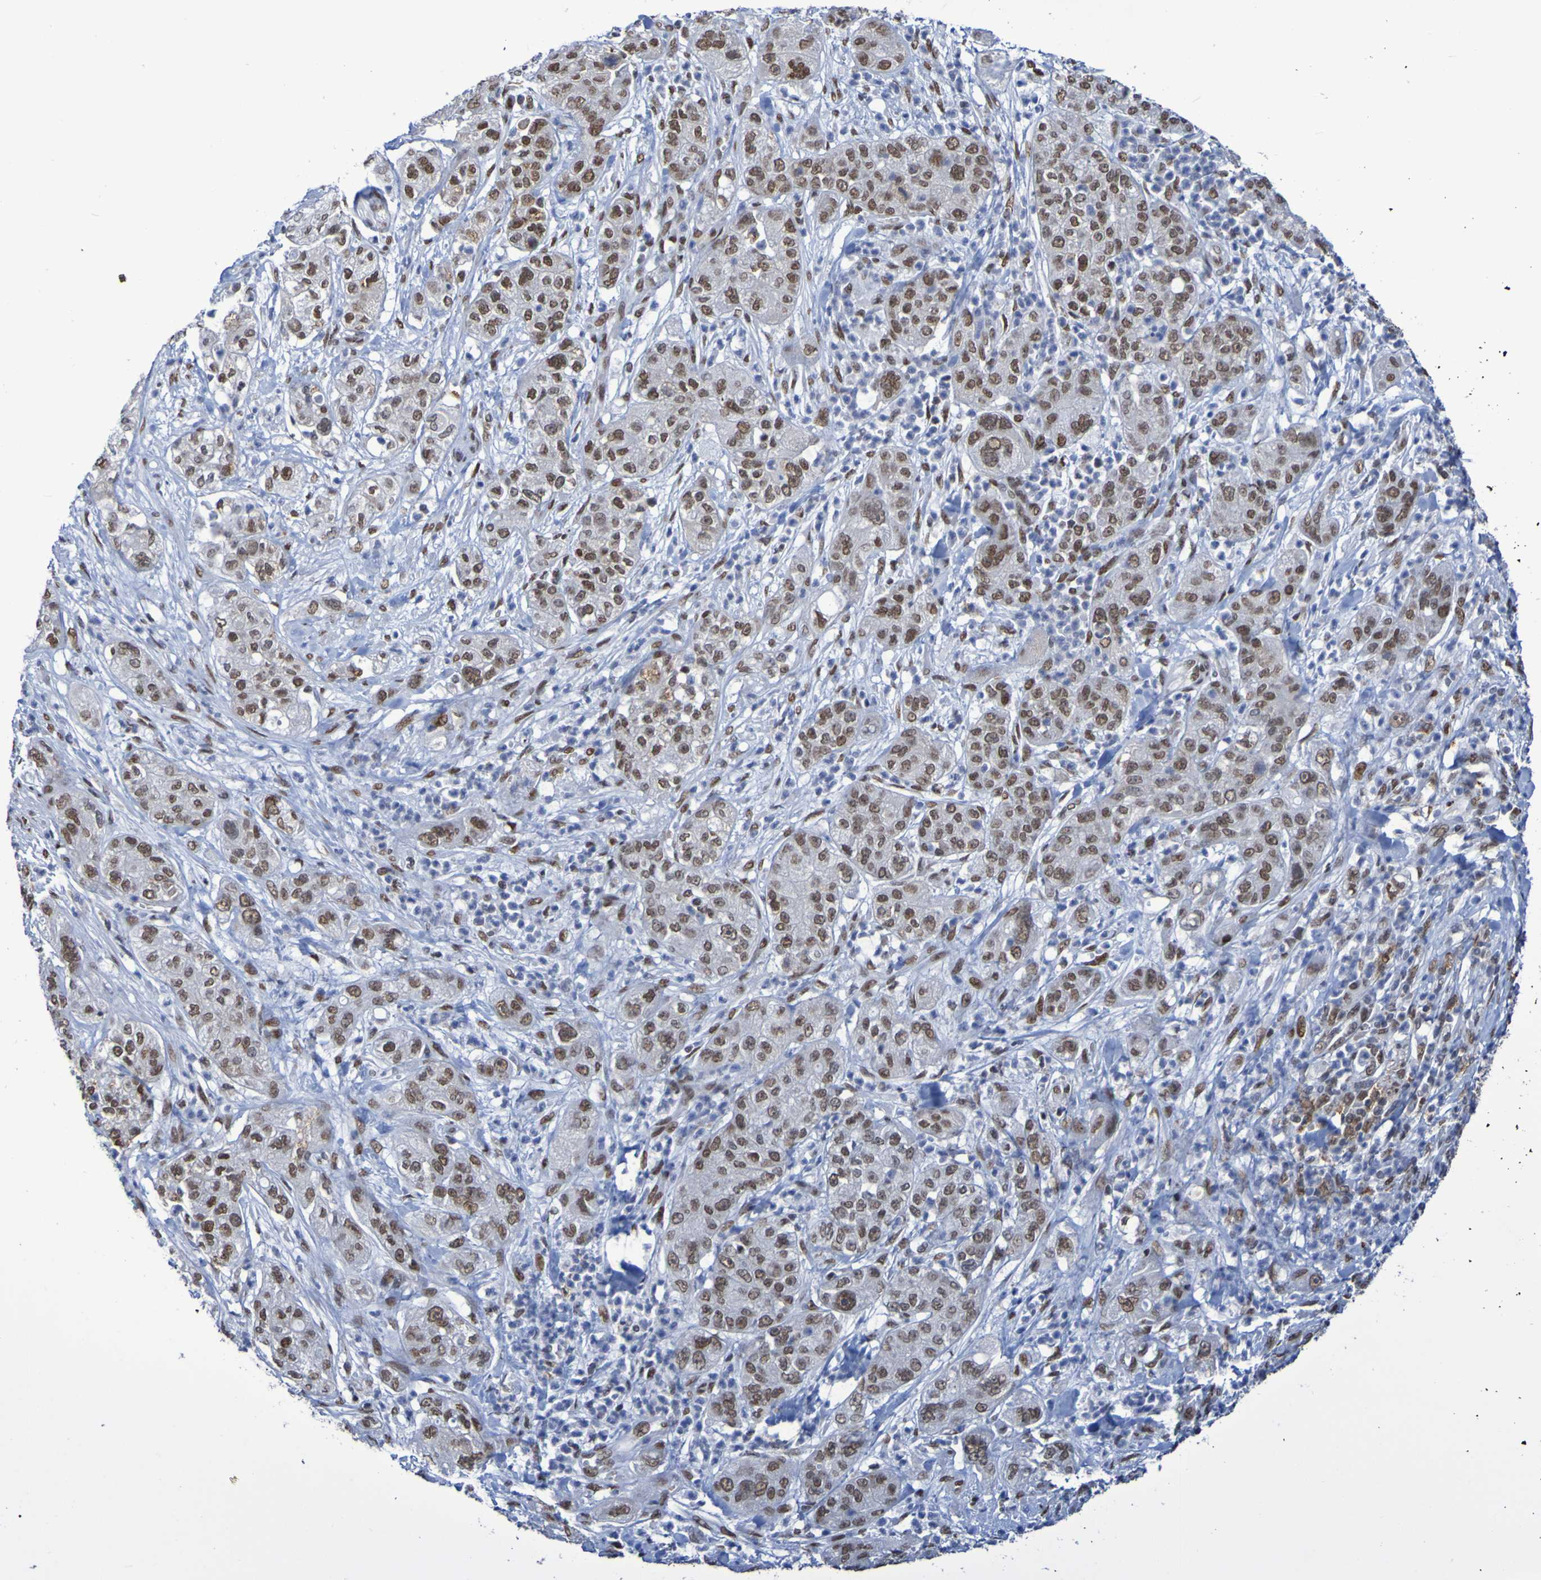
{"staining": {"intensity": "moderate", "quantity": ">75%", "location": "nuclear"}, "tissue": "pancreatic cancer", "cell_type": "Tumor cells", "image_type": "cancer", "snomed": [{"axis": "morphology", "description": "Adenocarcinoma, NOS"}, {"axis": "topography", "description": "Pancreas"}], "caption": "Pancreatic cancer was stained to show a protein in brown. There is medium levels of moderate nuclear staining in about >75% of tumor cells.", "gene": "MRTFB", "patient": {"sex": "female", "age": 78}}